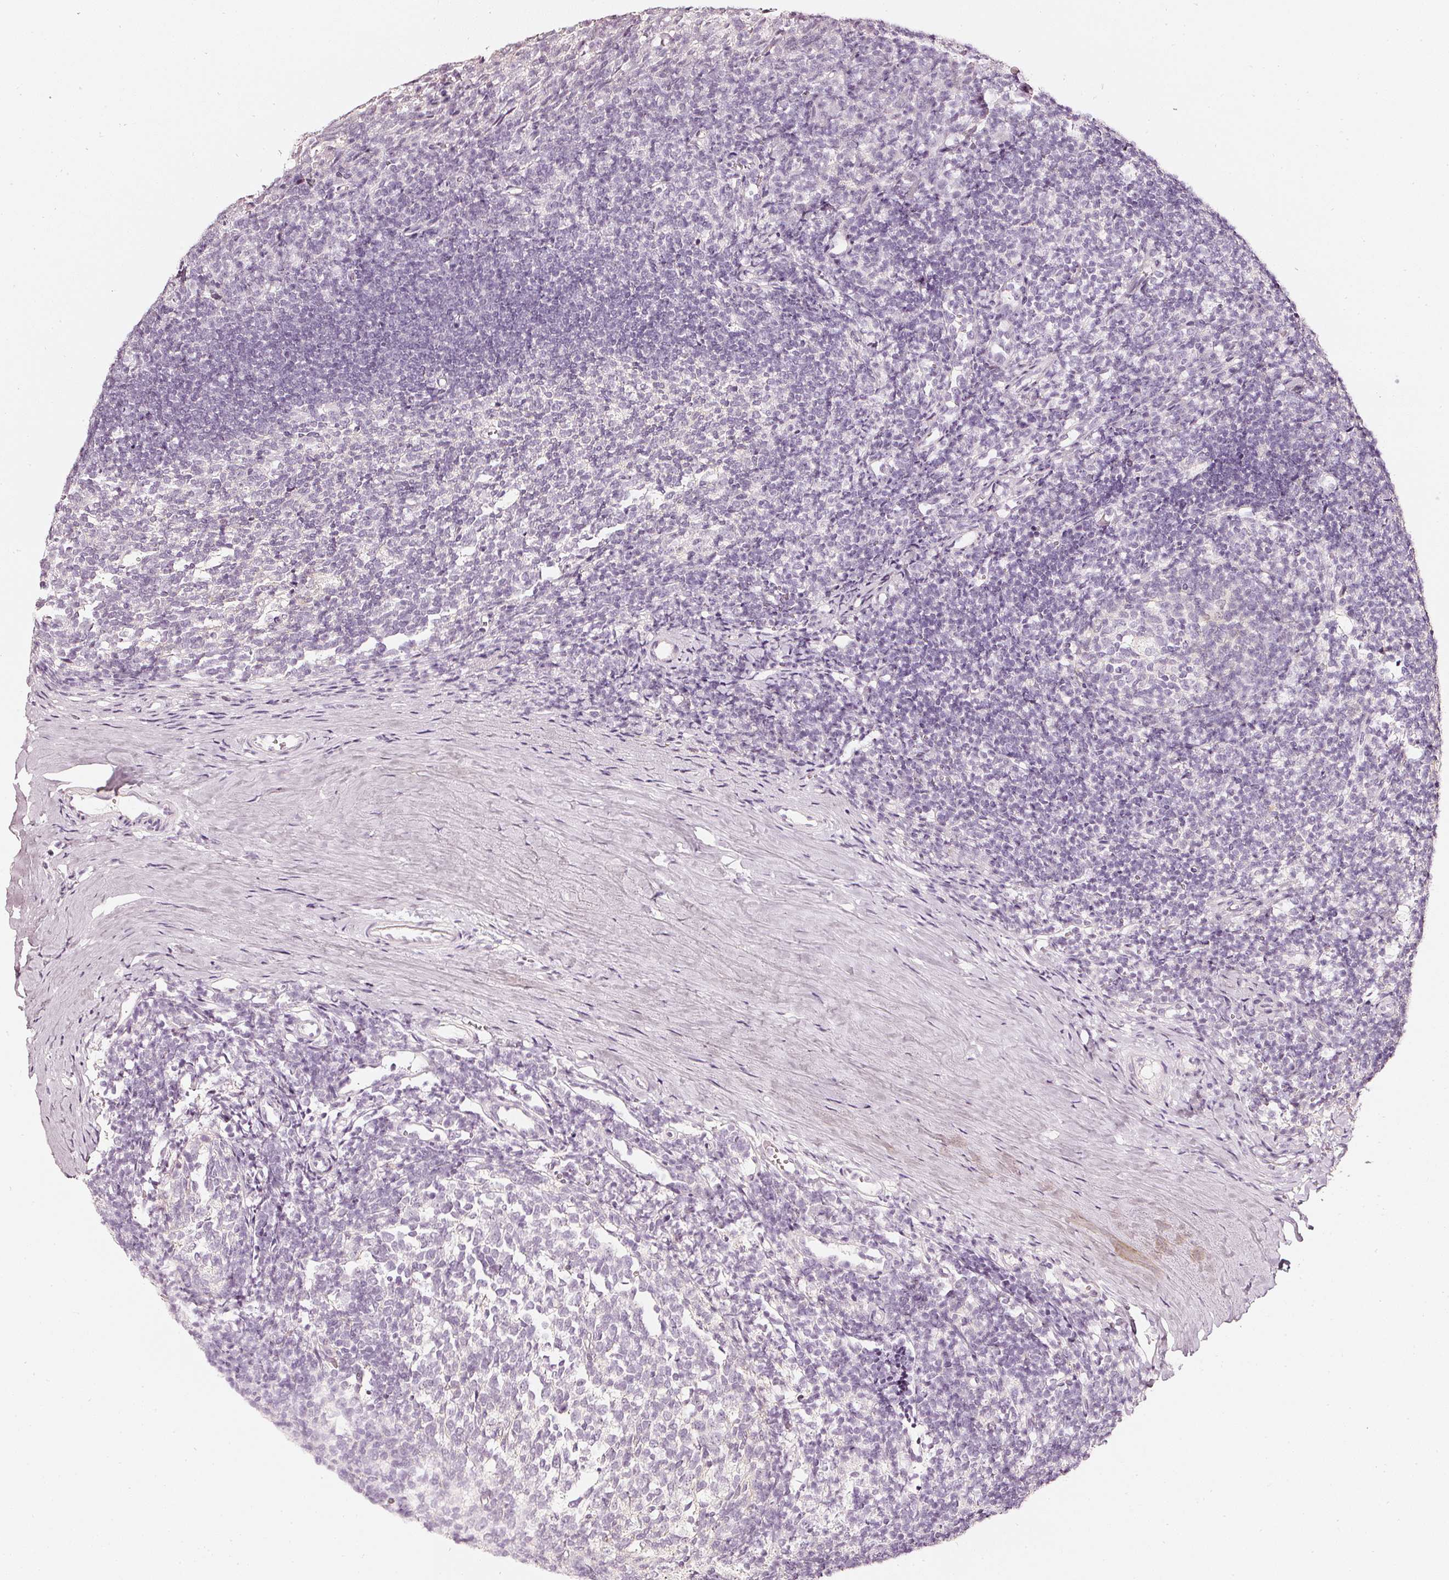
{"staining": {"intensity": "negative", "quantity": "none", "location": "none"}, "tissue": "tonsil", "cell_type": "Germinal center cells", "image_type": "normal", "snomed": [{"axis": "morphology", "description": "Normal tissue, NOS"}, {"axis": "topography", "description": "Tonsil"}], "caption": "IHC photomicrograph of unremarkable tonsil stained for a protein (brown), which exhibits no expression in germinal center cells. The staining was performed using DAB (3,3'-diaminobenzidine) to visualize the protein expression in brown, while the nuclei were stained in blue with hematoxylin (Magnification: 20x).", "gene": "CNP", "patient": {"sex": "female", "age": 10}}